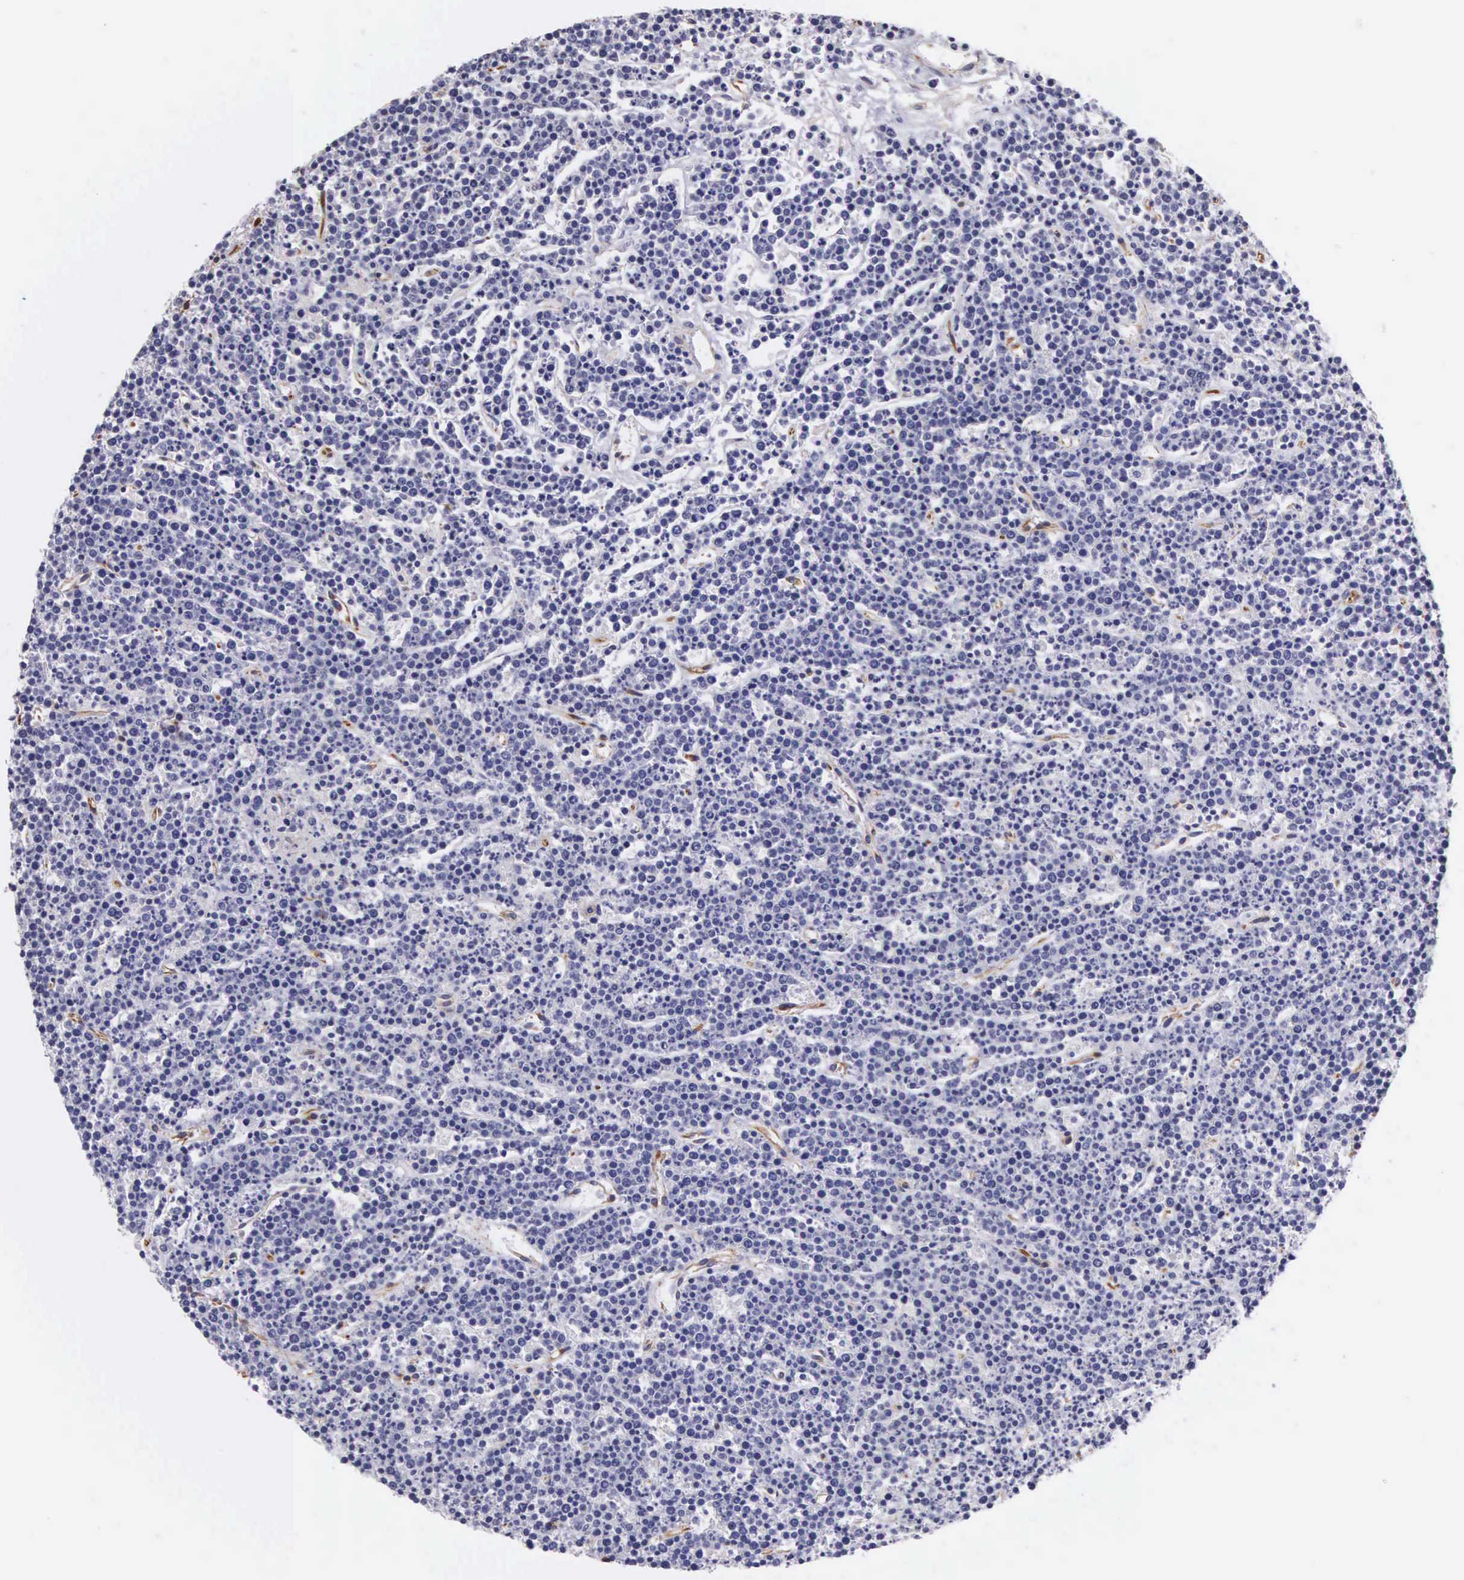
{"staining": {"intensity": "negative", "quantity": "none", "location": "none"}, "tissue": "lymphoma", "cell_type": "Tumor cells", "image_type": "cancer", "snomed": [{"axis": "morphology", "description": "Malignant lymphoma, non-Hodgkin's type, High grade"}, {"axis": "topography", "description": "Ovary"}], "caption": "The photomicrograph exhibits no significant staining in tumor cells of lymphoma.", "gene": "OSBPL3", "patient": {"sex": "female", "age": 56}}